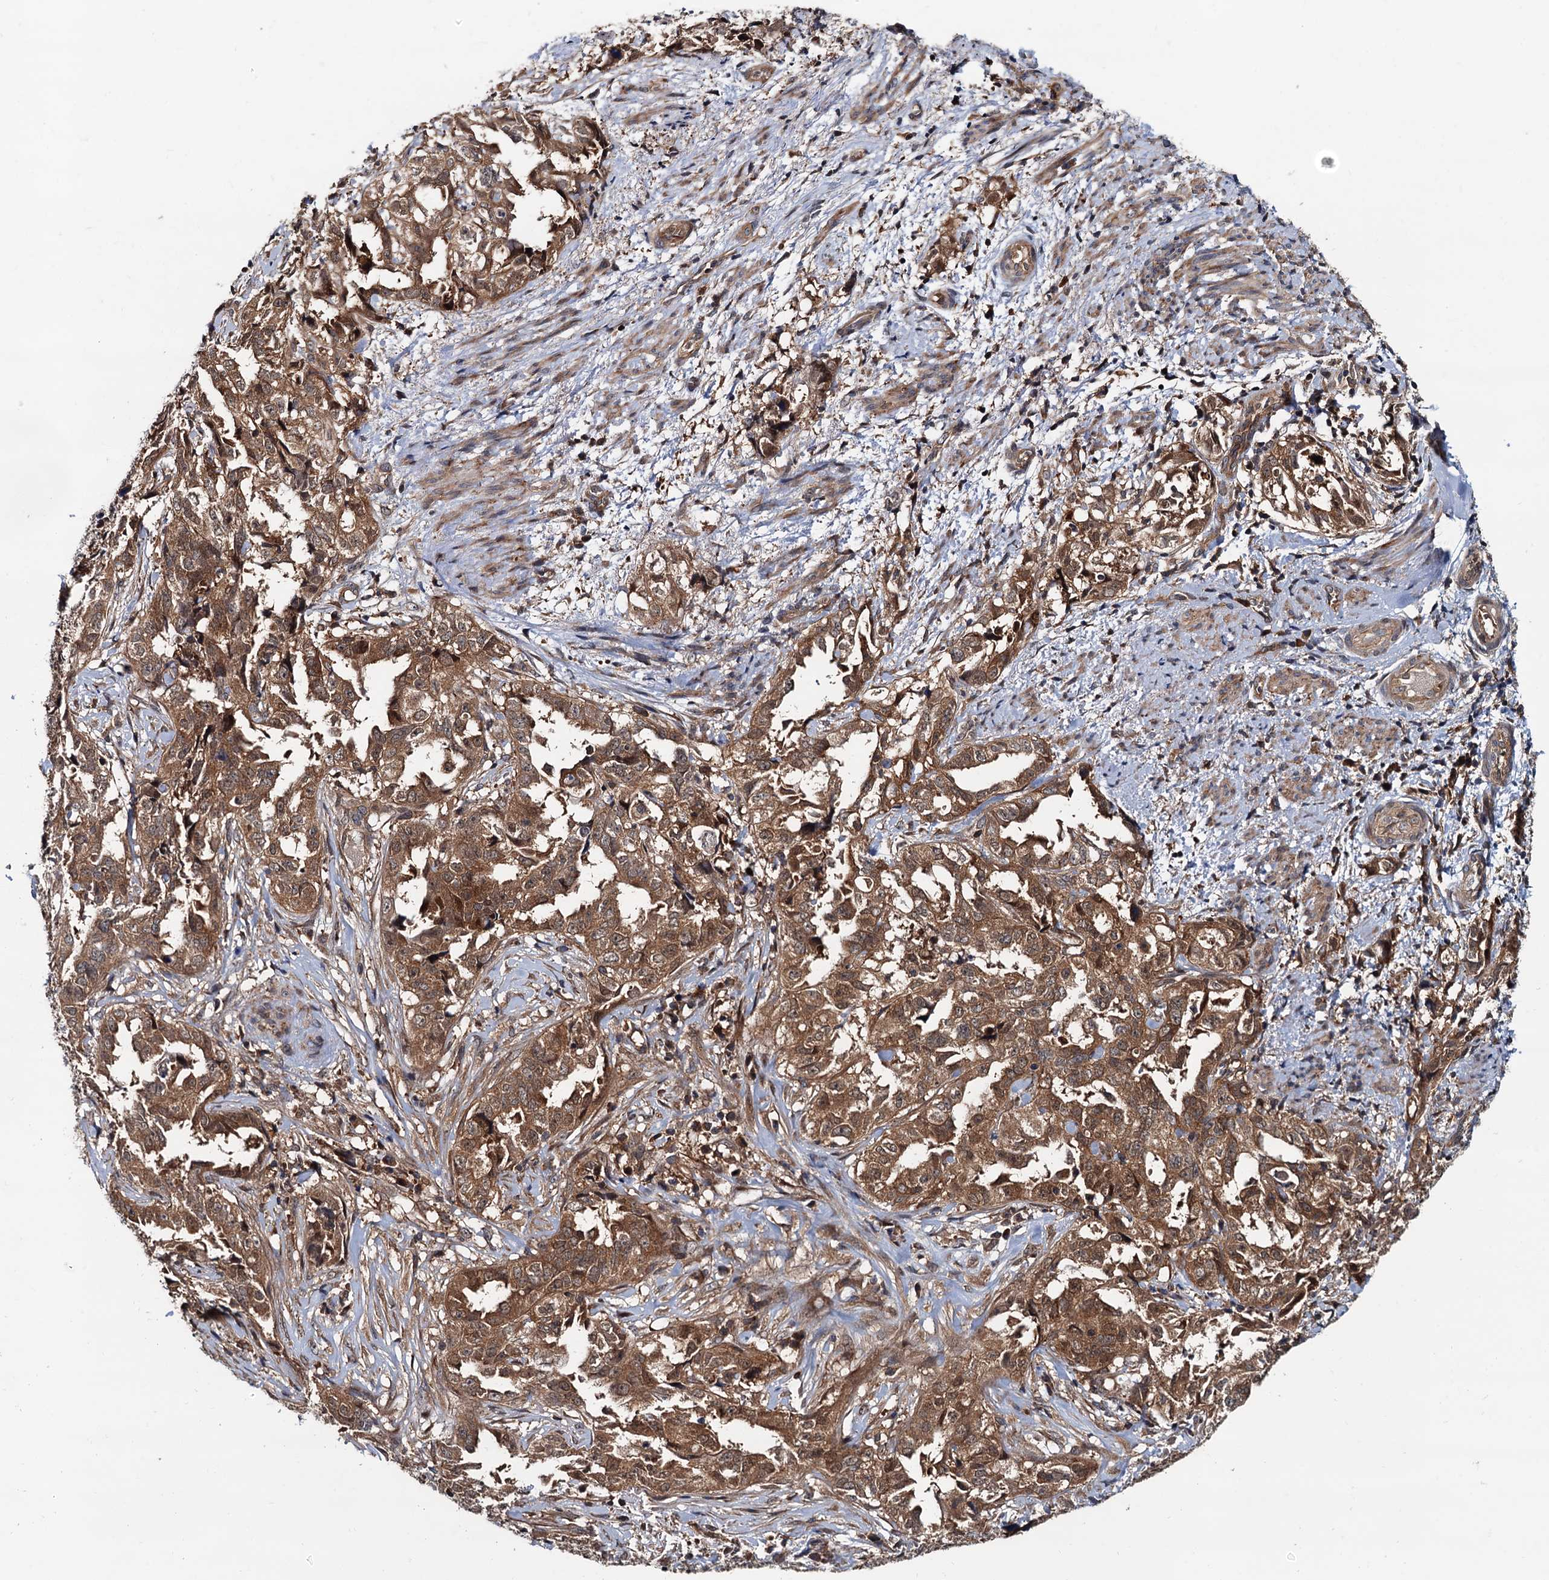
{"staining": {"intensity": "moderate", "quantity": ">75%", "location": "cytoplasmic/membranous,nuclear"}, "tissue": "endometrial cancer", "cell_type": "Tumor cells", "image_type": "cancer", "snomed": [{"axis": "morphology", "description": "Adenocarcinoma, NOS"}, {"axis": "topography", "description": "Endometrium"}], "caption": "Tumor cells reveal moderate cytoplasmic/membranous and nuclear staining in approximately >75% of cells in endometrial adenocarcinoma.", "gene": "AAGAB", "patient": {"sex": "female", "age": 65}}